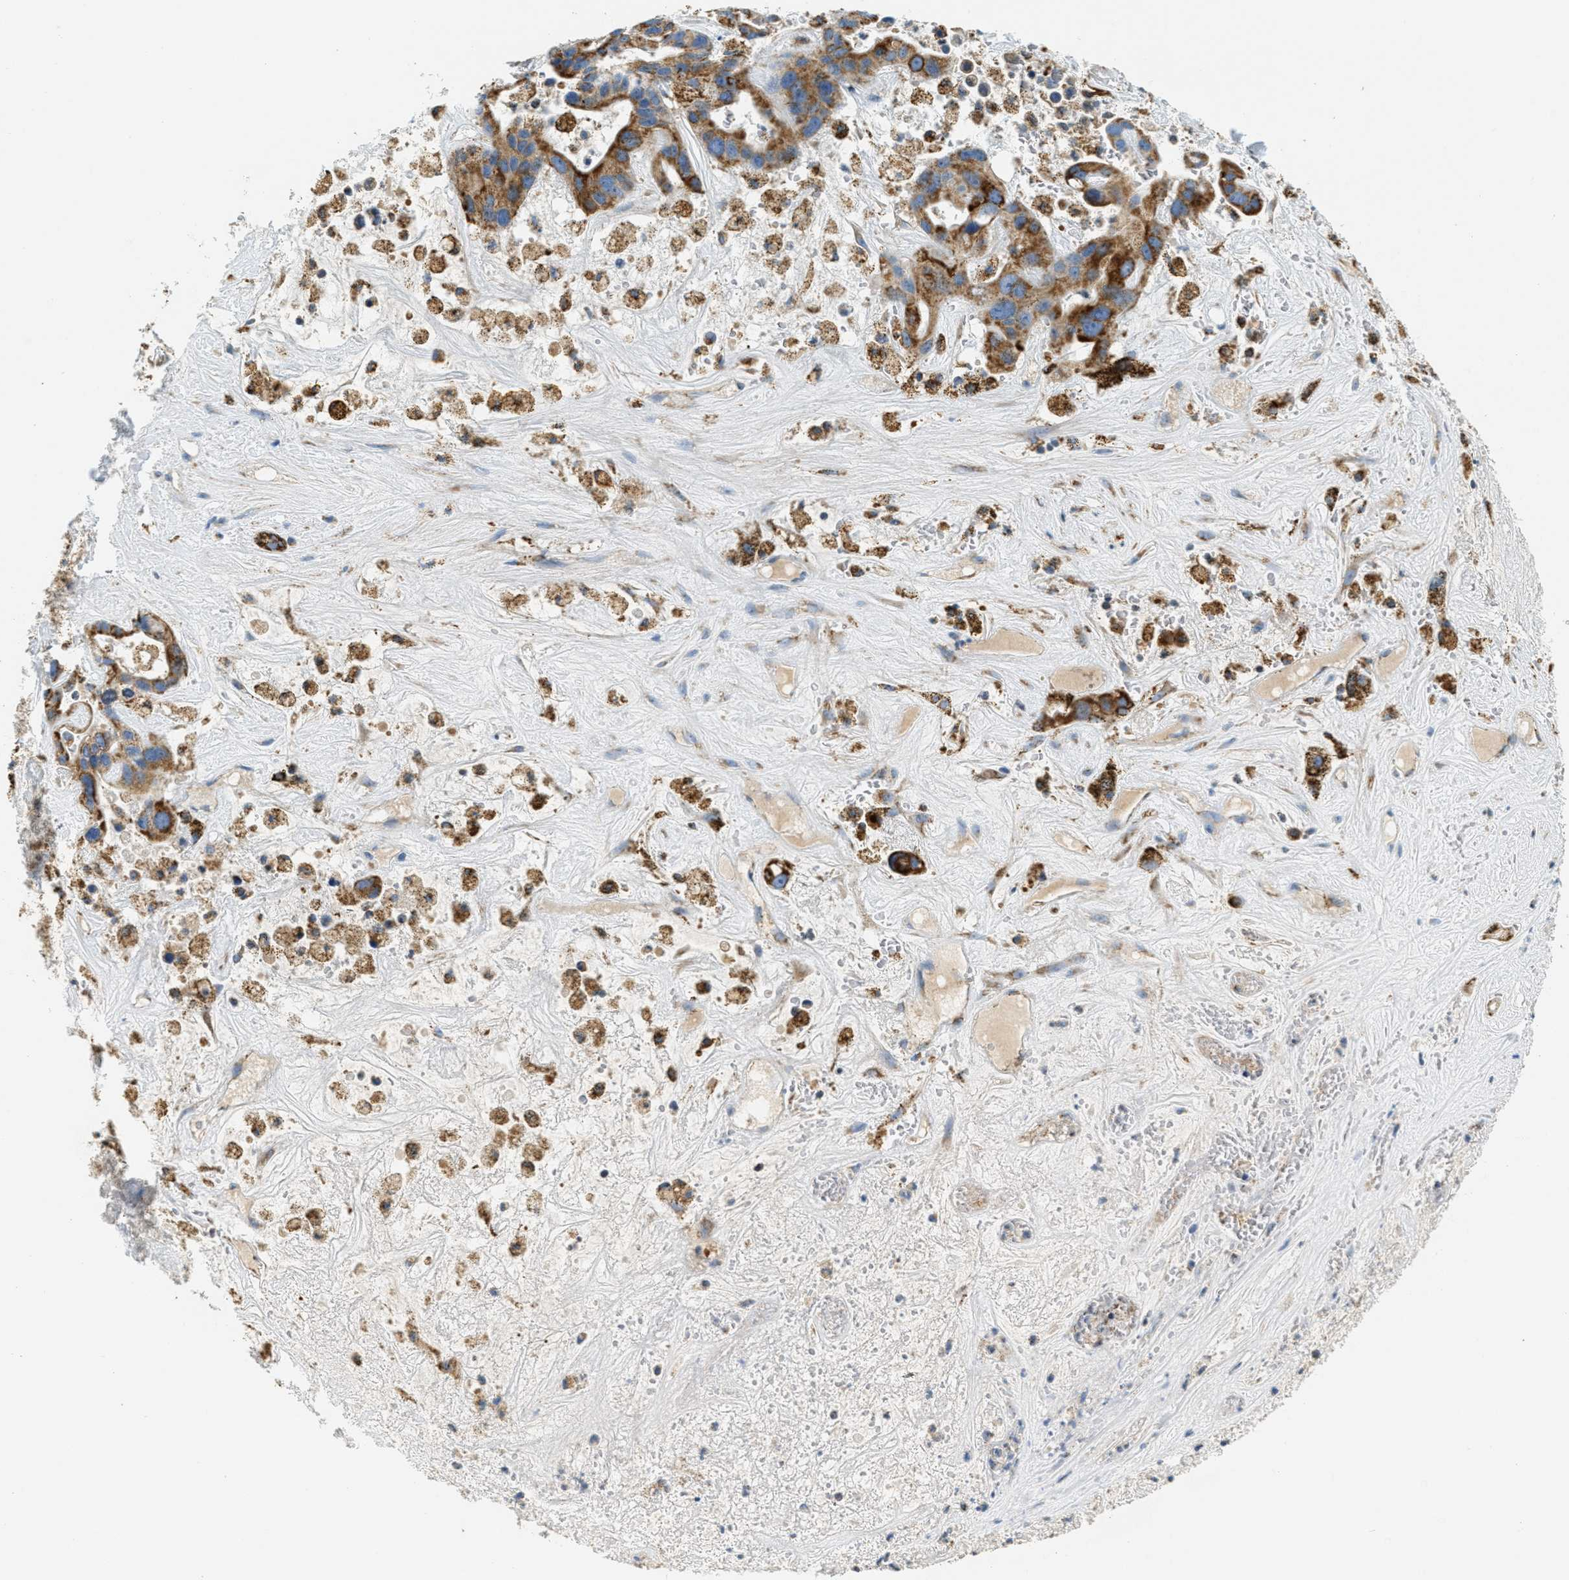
{"staining": {"intensity": "moderate", "quantity": ">75%", "location": "cytoplasmic/membranous"}, "tissue": "liver cancer", "cell_type": "Tumor cells", "image_type": "cancer", "snomed": [{"axis": "morphology", "description": "Cholangiocarcinoma"}, {"axis": "topography", "description": "Liver"}], "caption": "A high-resolution histopathology image shows IHC staining of liver cancer, which shows moderate cytoplasmic/membranous positivity in about >75% of tumor cells.", "gene": "HLCS", "patient": {"sex": "female", "age": 65}}